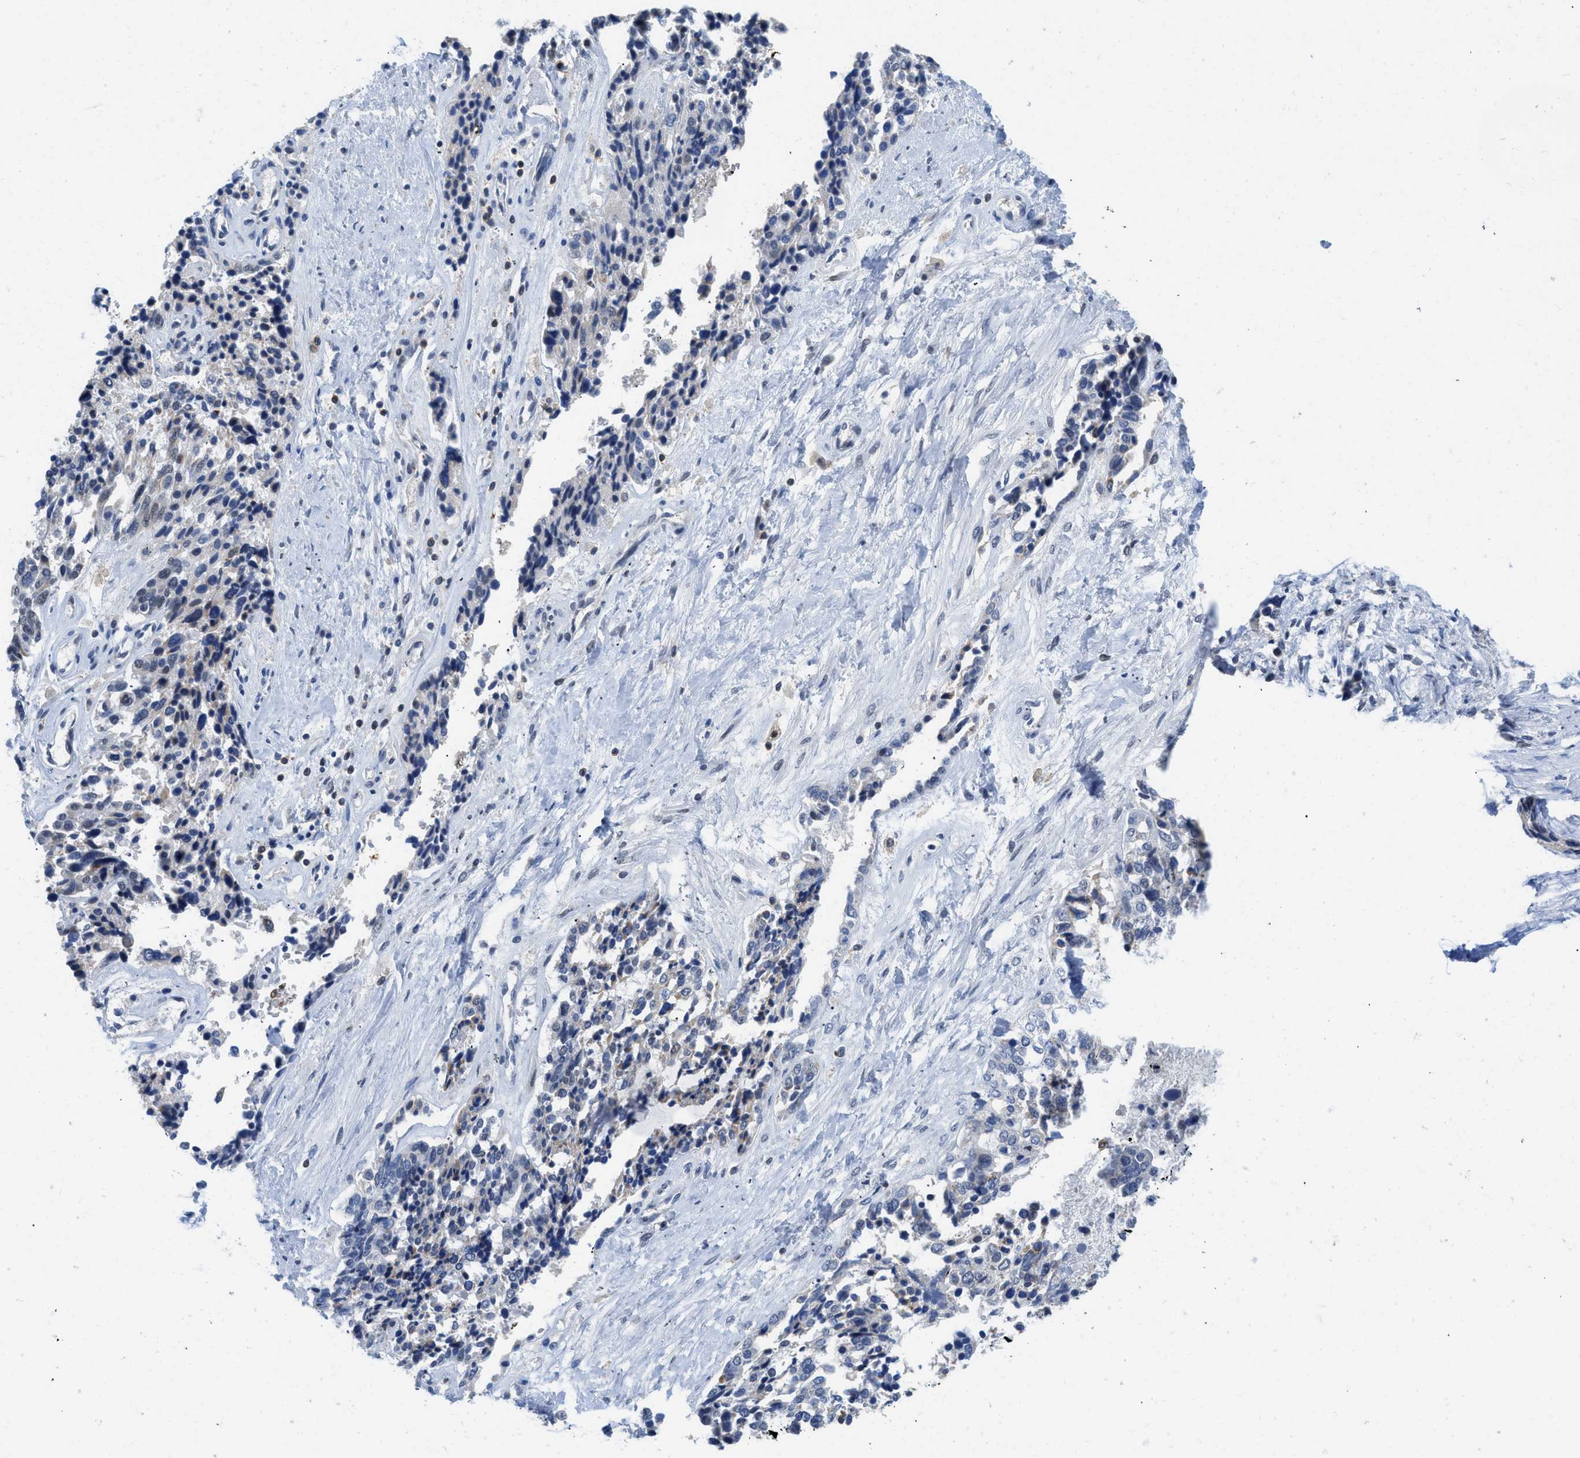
{"staining": {"intensity": "negative", "quantity": "none", "location": "none"}, "tissue": "ovarian cancer", "cell_type": "Tumor cells", "image_type": "cancer", "snomed": [{"axis": "morphology", "description": "Cystadenocarcinoma, serous, NOS"}, {"axis": "topography", "description": "Ovary"}], "caption": "DAB (3,3'-diaminobenzidine) immunohistochemical staining of ovarian cancer reveals no significant expression in tumor cells.", "gene": "FAM151A", "patient": {"sex": "female", "age": 44}}